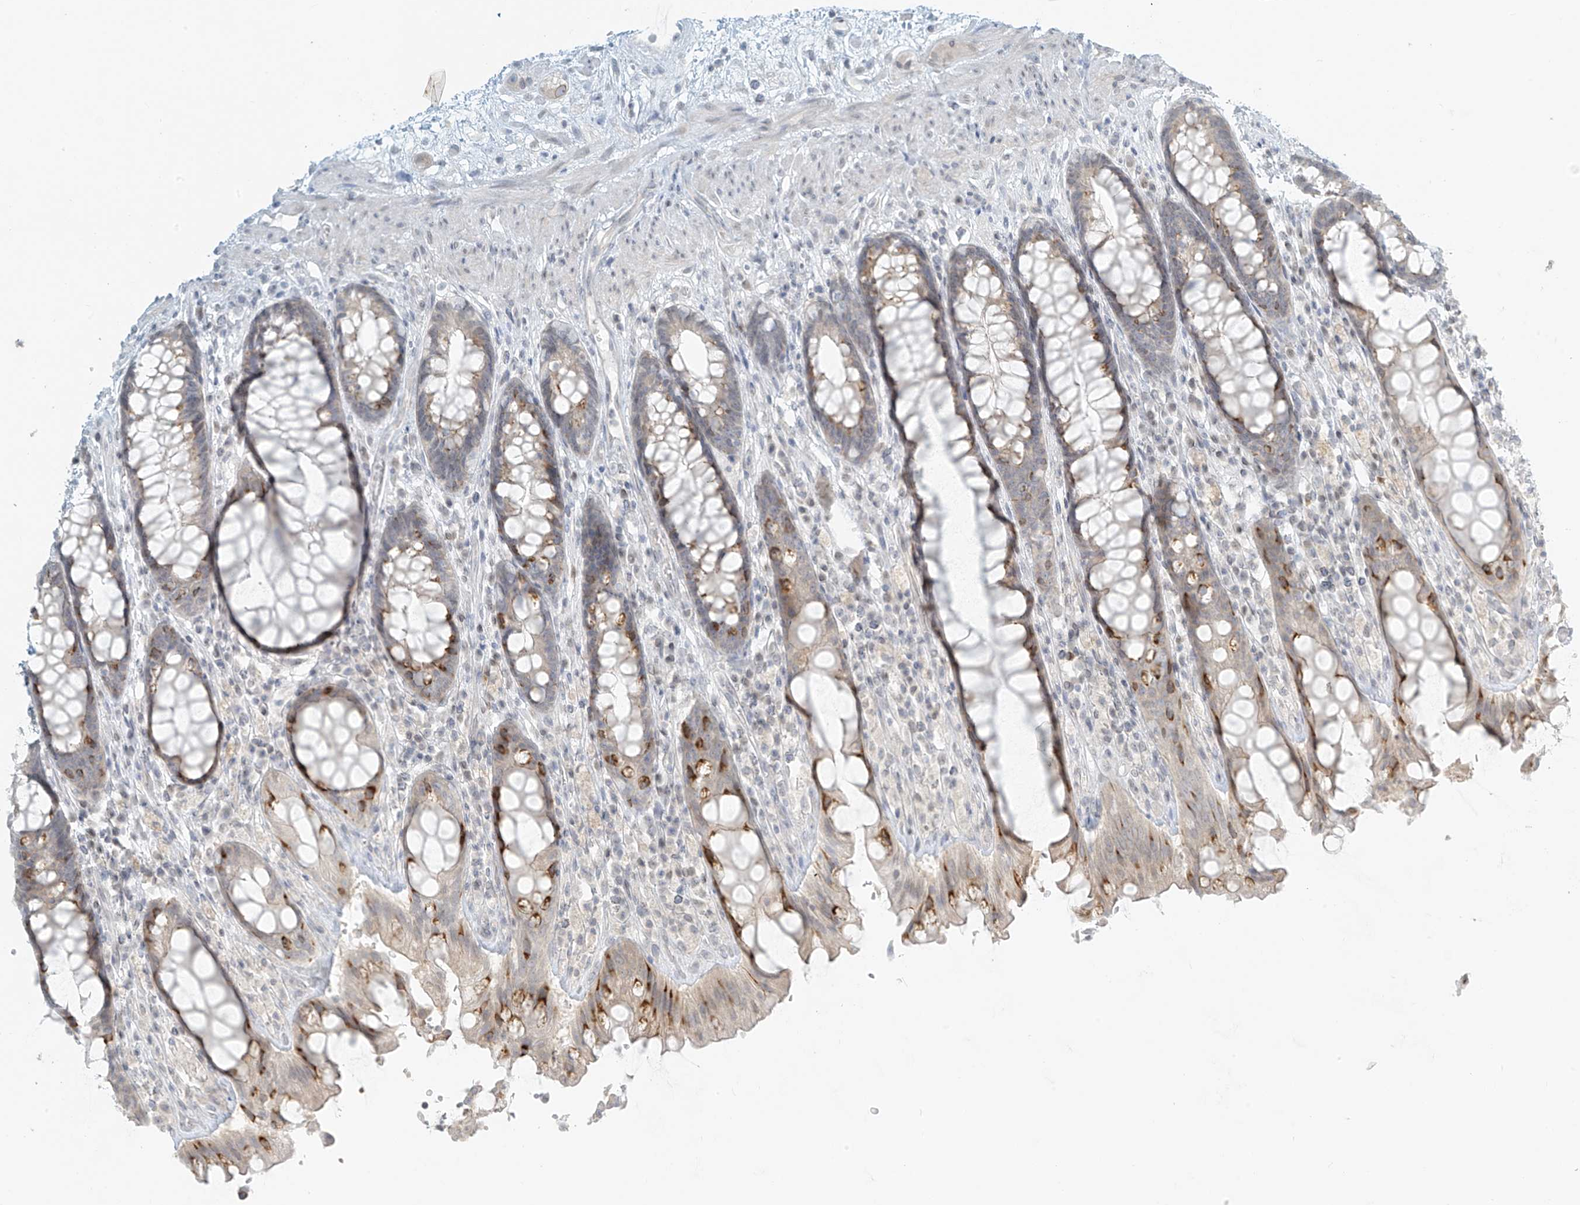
{"staining": {"intensity": "moderate", "quantity": "<25%", "location": "cytoplasmic/membranous"}, "tissue": "rectum", "cell_type": "Glandular cells", "image_type": "normal", "snomed": [{"axis": "morphology", "description": "Normal tissue, NOS"}, {"axis": "topography", "description": "Rectum"}], "caption": "Glandular cells demonstrate low levels of moderate cytoplasmic/membranous positivity in about <25% of cells in unremarkable human rectum.", "gene": "OSBPL7", "patient": {"sex": "male", "age": 64}}